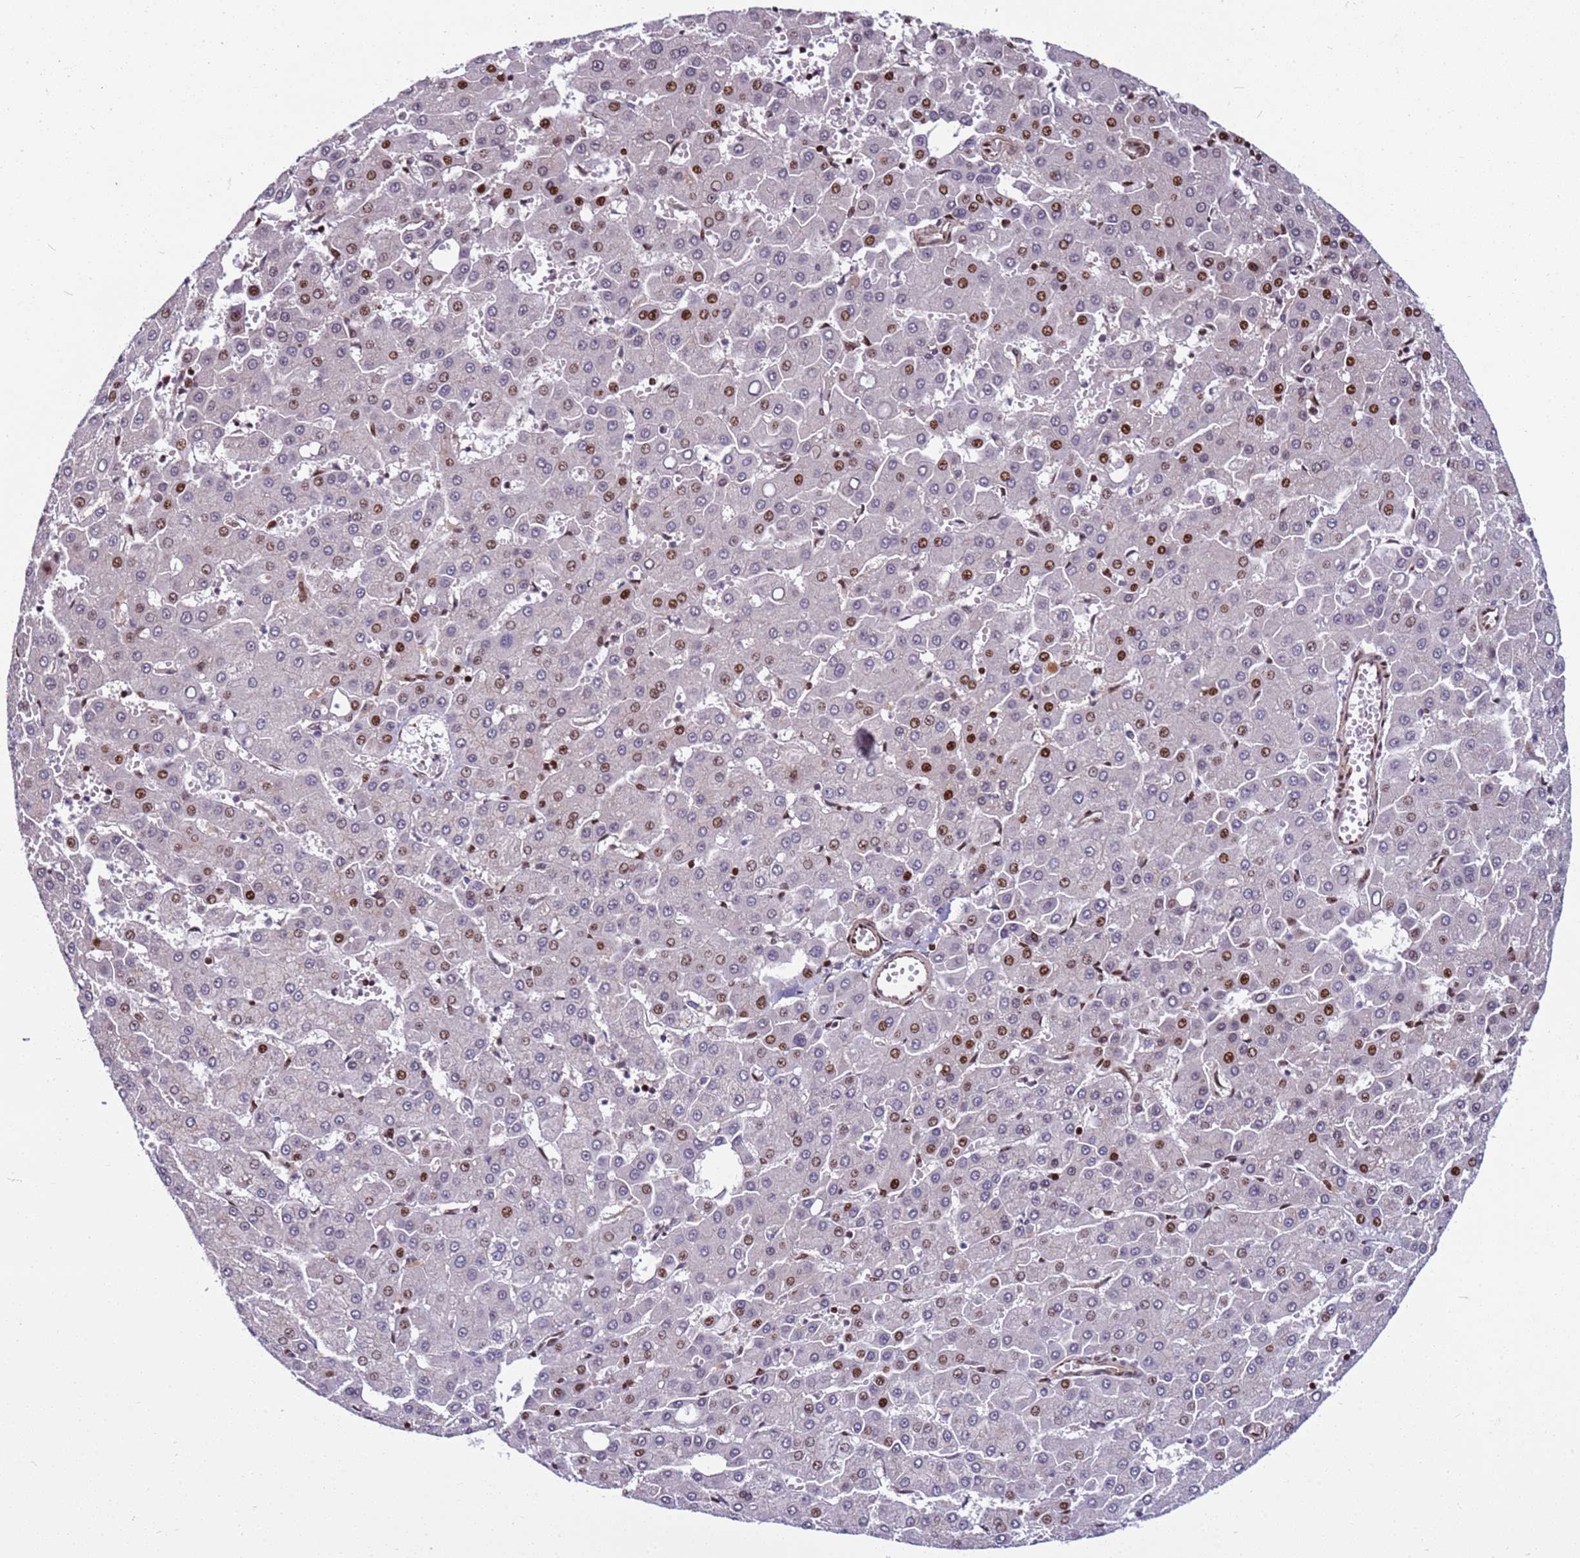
{"staining": {"intensity": "strong", "quantity": "<25%", "location": "nuclear"}, "tissue": "liver cancer", "cell_type": "Tumor cells", "image_type": "cancer", "snomed": [{"axis": "morphology", "description": "Carcinoma, Hepatocellular, NOS"}, {"axis": "topography", "description": "Liver"}], "caption": "Immunohistochemical staining of liver hepatocellular carcinoma reveals strong nuclear protein expression in about <25% of tumor cells.", "gene": "WBP11", "patient": {"sex": "male", "age": 47}}